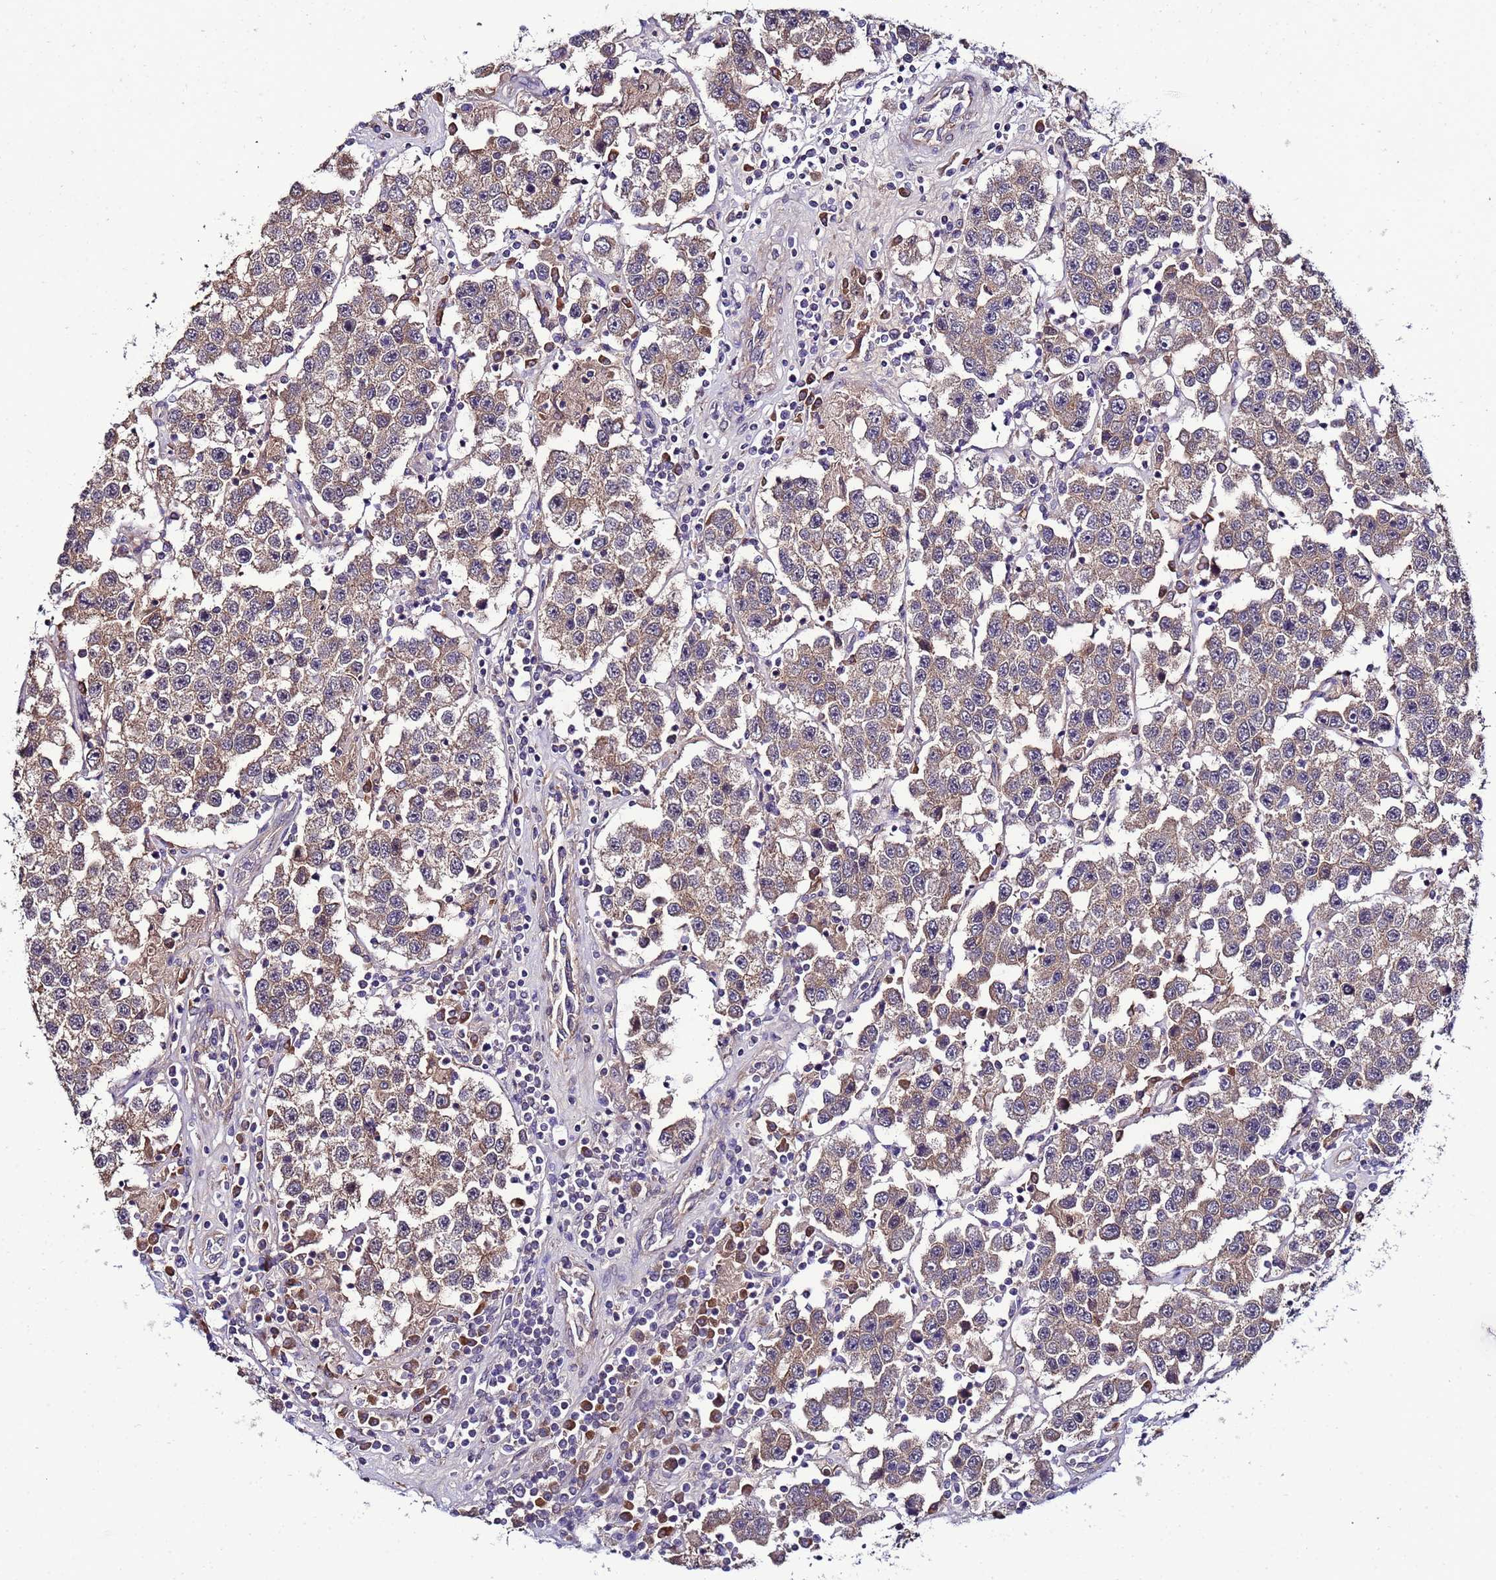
{"staining": {"intensity": "weak", "quantity": ">75%", "location": "cytoplasmic/membranous"}, "tissue": "testis cancer", "cell_type": "Tumor cells", "image_type": "cancer", "snomed": [{"axis": "morphology", "description": "Seminoma, NOS"}, {"axis": "topography", "description": "Testis"}], "caption": "This is a micrograph of immunohistochemistry (IHC) staining of testis cancer (seminoma), which shows weak staining in the cytoplasmic/membranous of tumor cells.", "gene": "NAXE", "patient": {"sex": "male", "age": 37}}